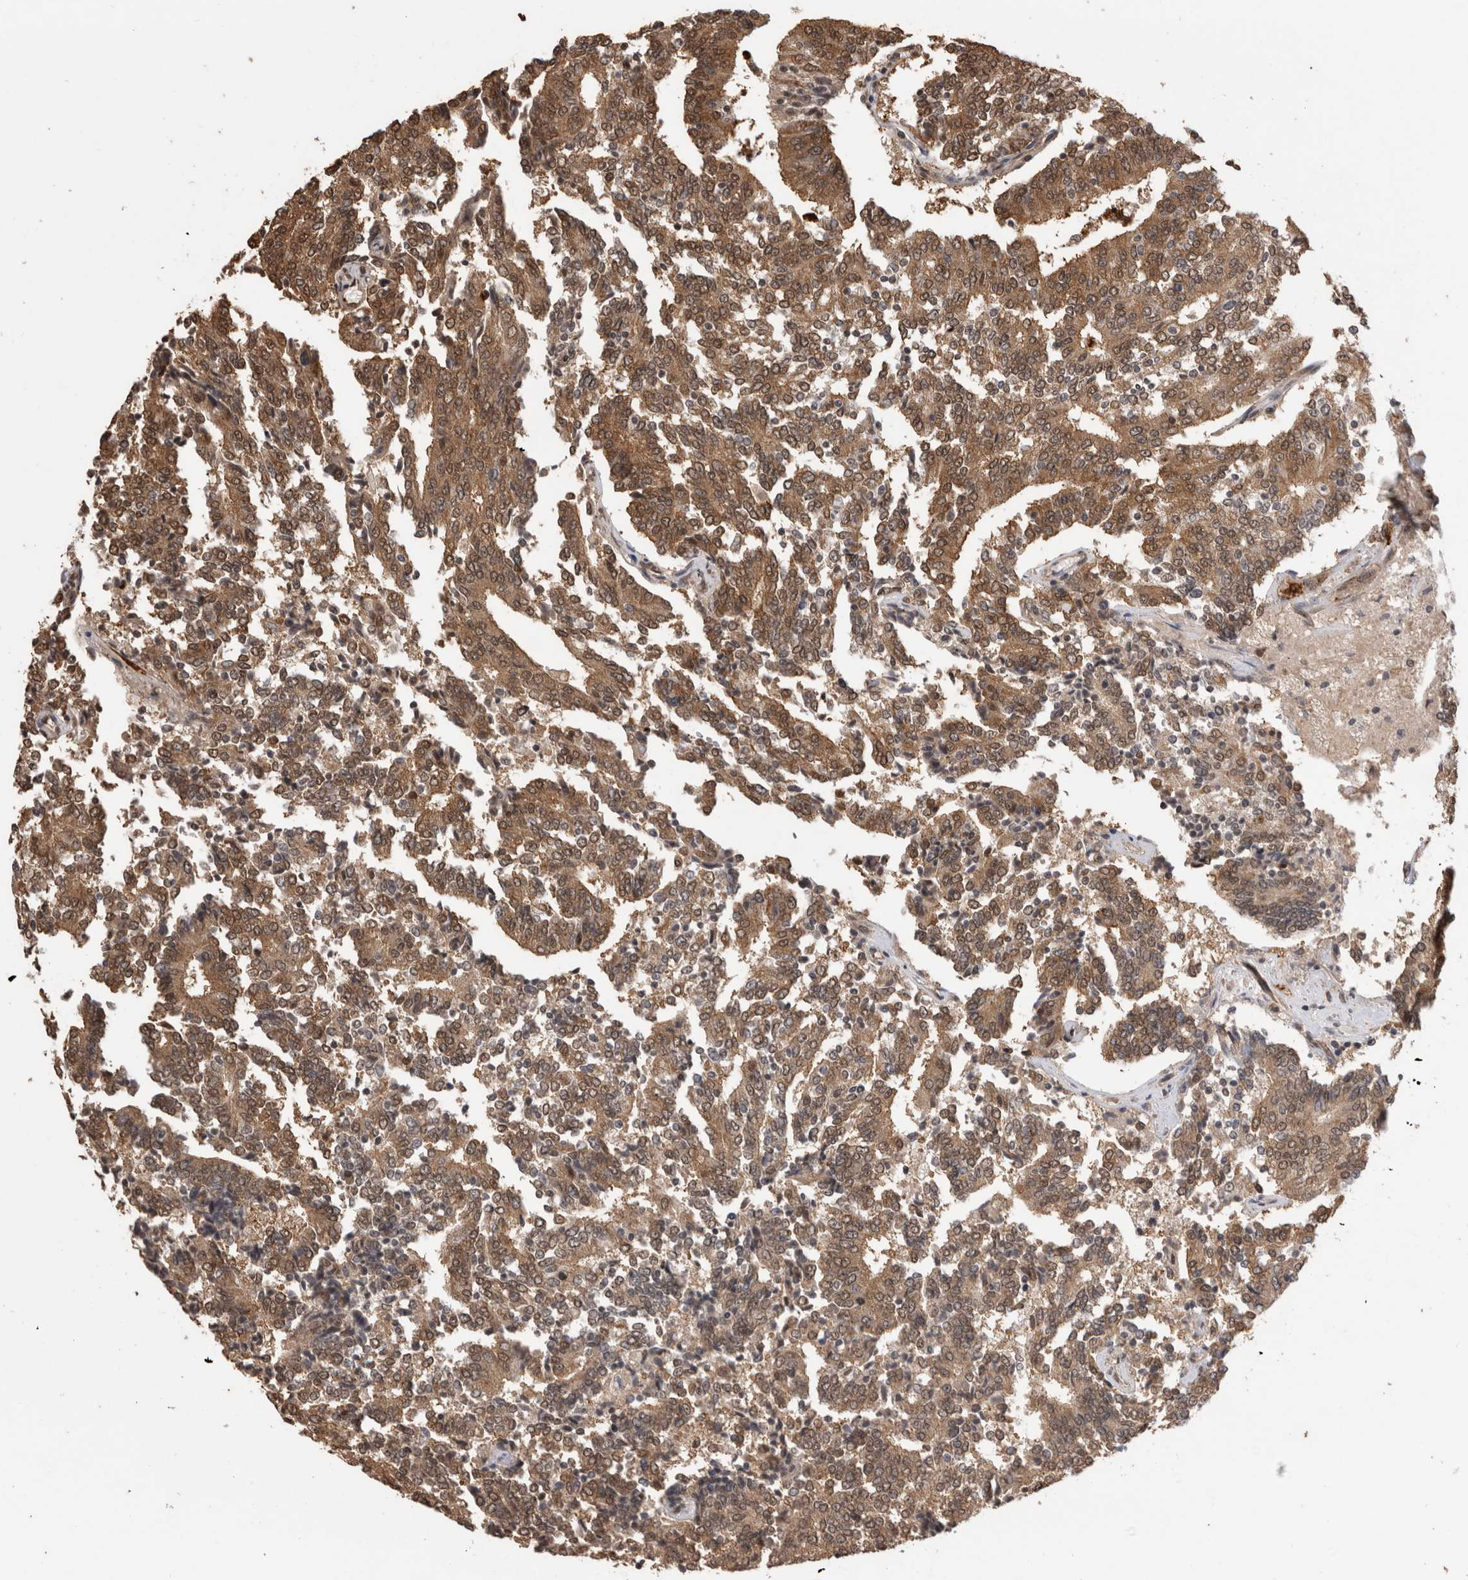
{"staining": {"intensity": "moderate", "quantity": ">75%", "location": "cytoplasmic/membranous,nuclear"}, "tissue": "prostate cancer", "cell_type": "Tumor cells", "image_type": "cancer", "snomed": [{"axis": "morphology", "description": "Normal tissue, NOS"}, {"axis": "morphology", "description": "Adenocarcinoma, High grade"}, {"axis": "topography", "description": "Prostate"}, {"axis": "topography", "description": "Seminal veicle"}], "caption": "Prostate cancer tissue demonstrates moderate cytoplasmic/membranous and nuclear expression in about >75% of tumor cells (Brightfield microscopy of DAB IHC at high magnification).", "gene": "PAK4", "patient": {"sex": "male", "age": 55}}